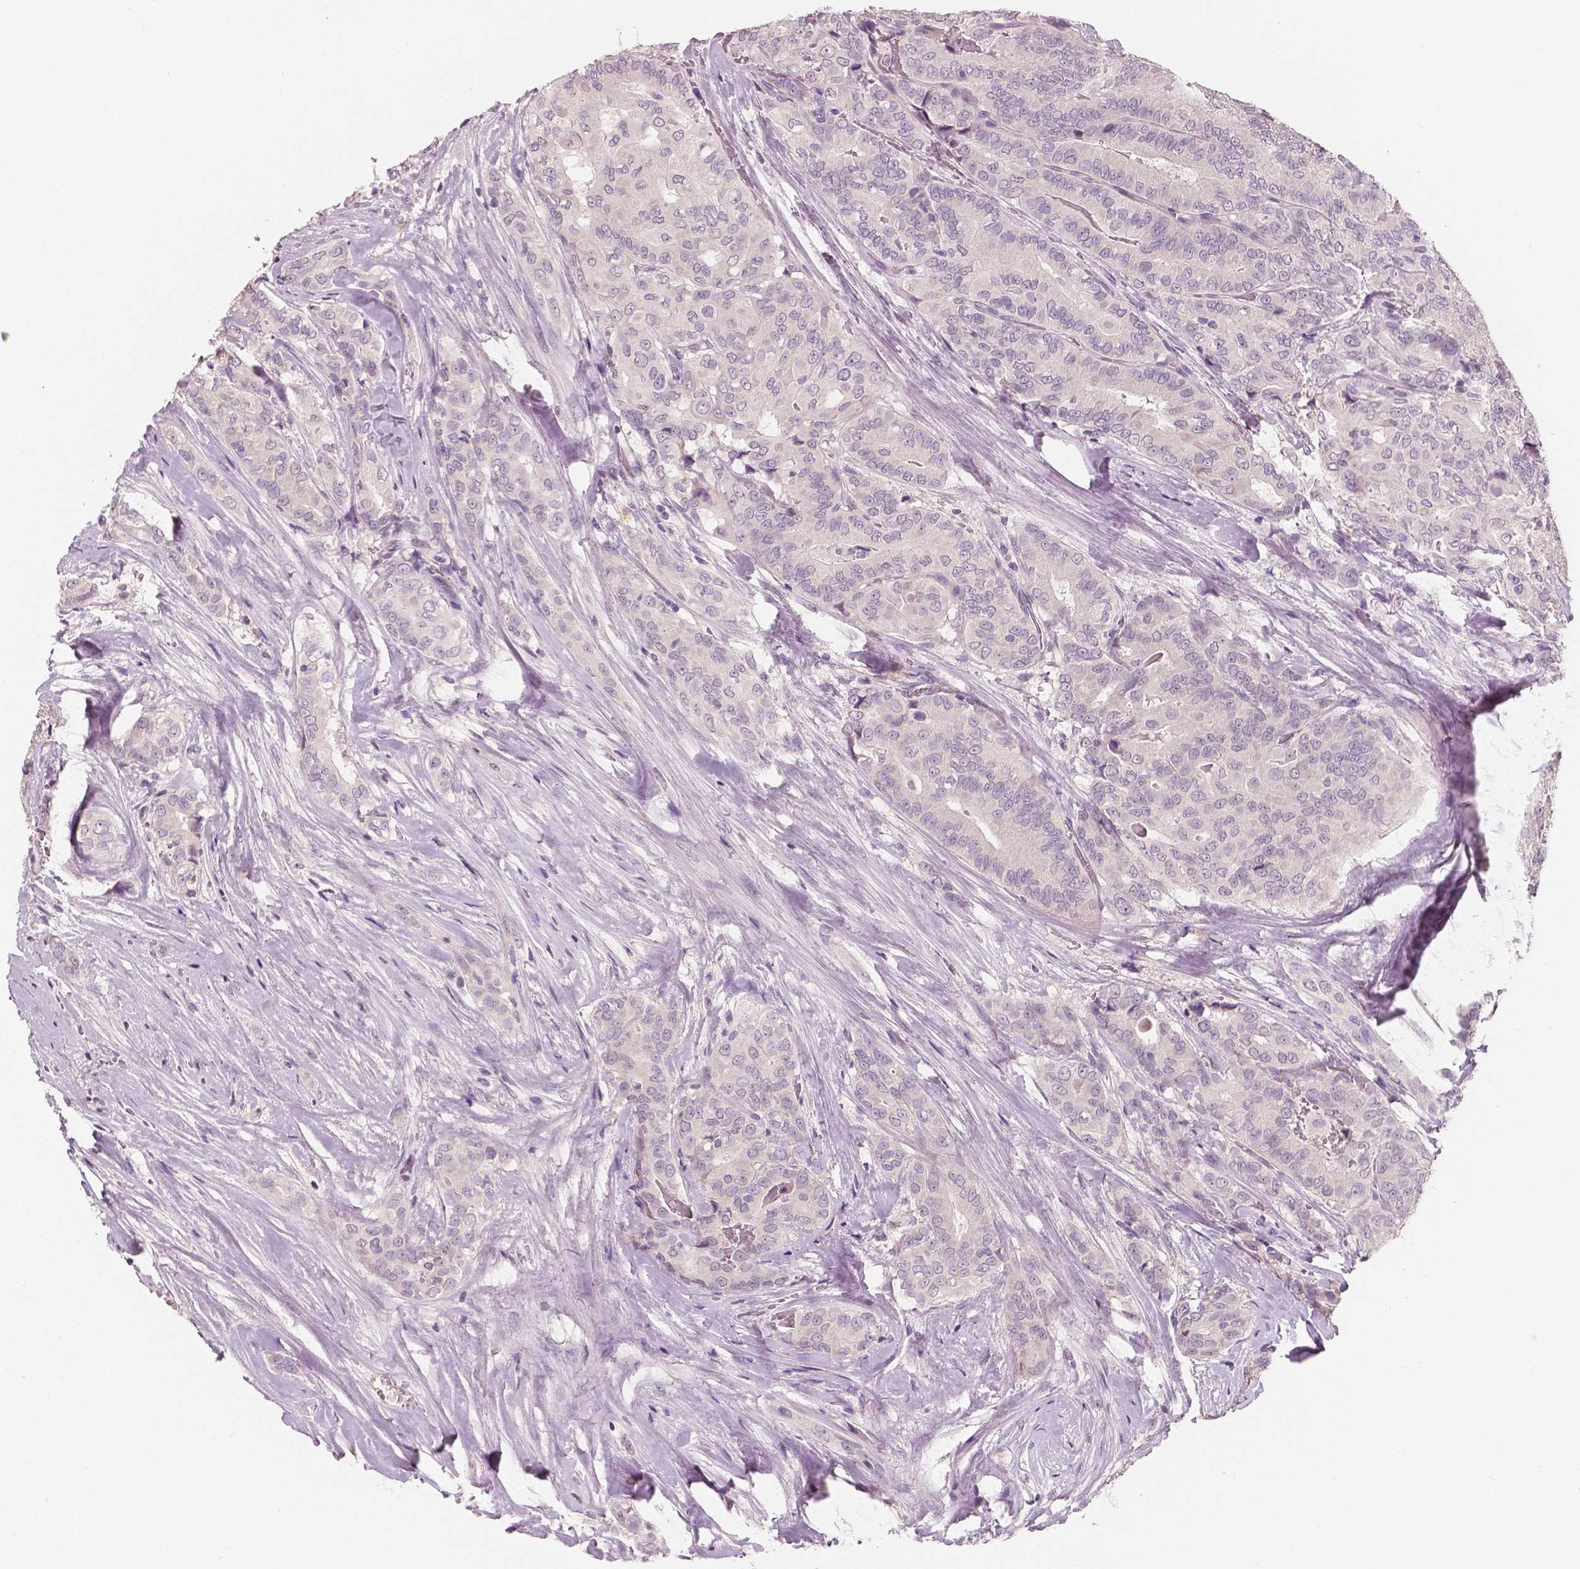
{"staining": {"intensity": "negative", "quantity": "none", "location": "none"}, "tissue": "thyroid cancer", "cell_type": "Tumor cells", "image_type": "cancer", "snomed": [{"axis": "morphology", "description": "Papillary adenocarcinoma, NOS"}, {"axis": "topography", "description": "Thyroid gland"}], "caption": "IHC of thyroid papillary adenocarcinoma shows no expression in tumor cells. (Stains: DAB IHC with hematoxylin counter stain, Microscopy: brightfield microscopy at high magnification).", "gene": "KIT", "patient": {"sex": "male", "age": 61}}